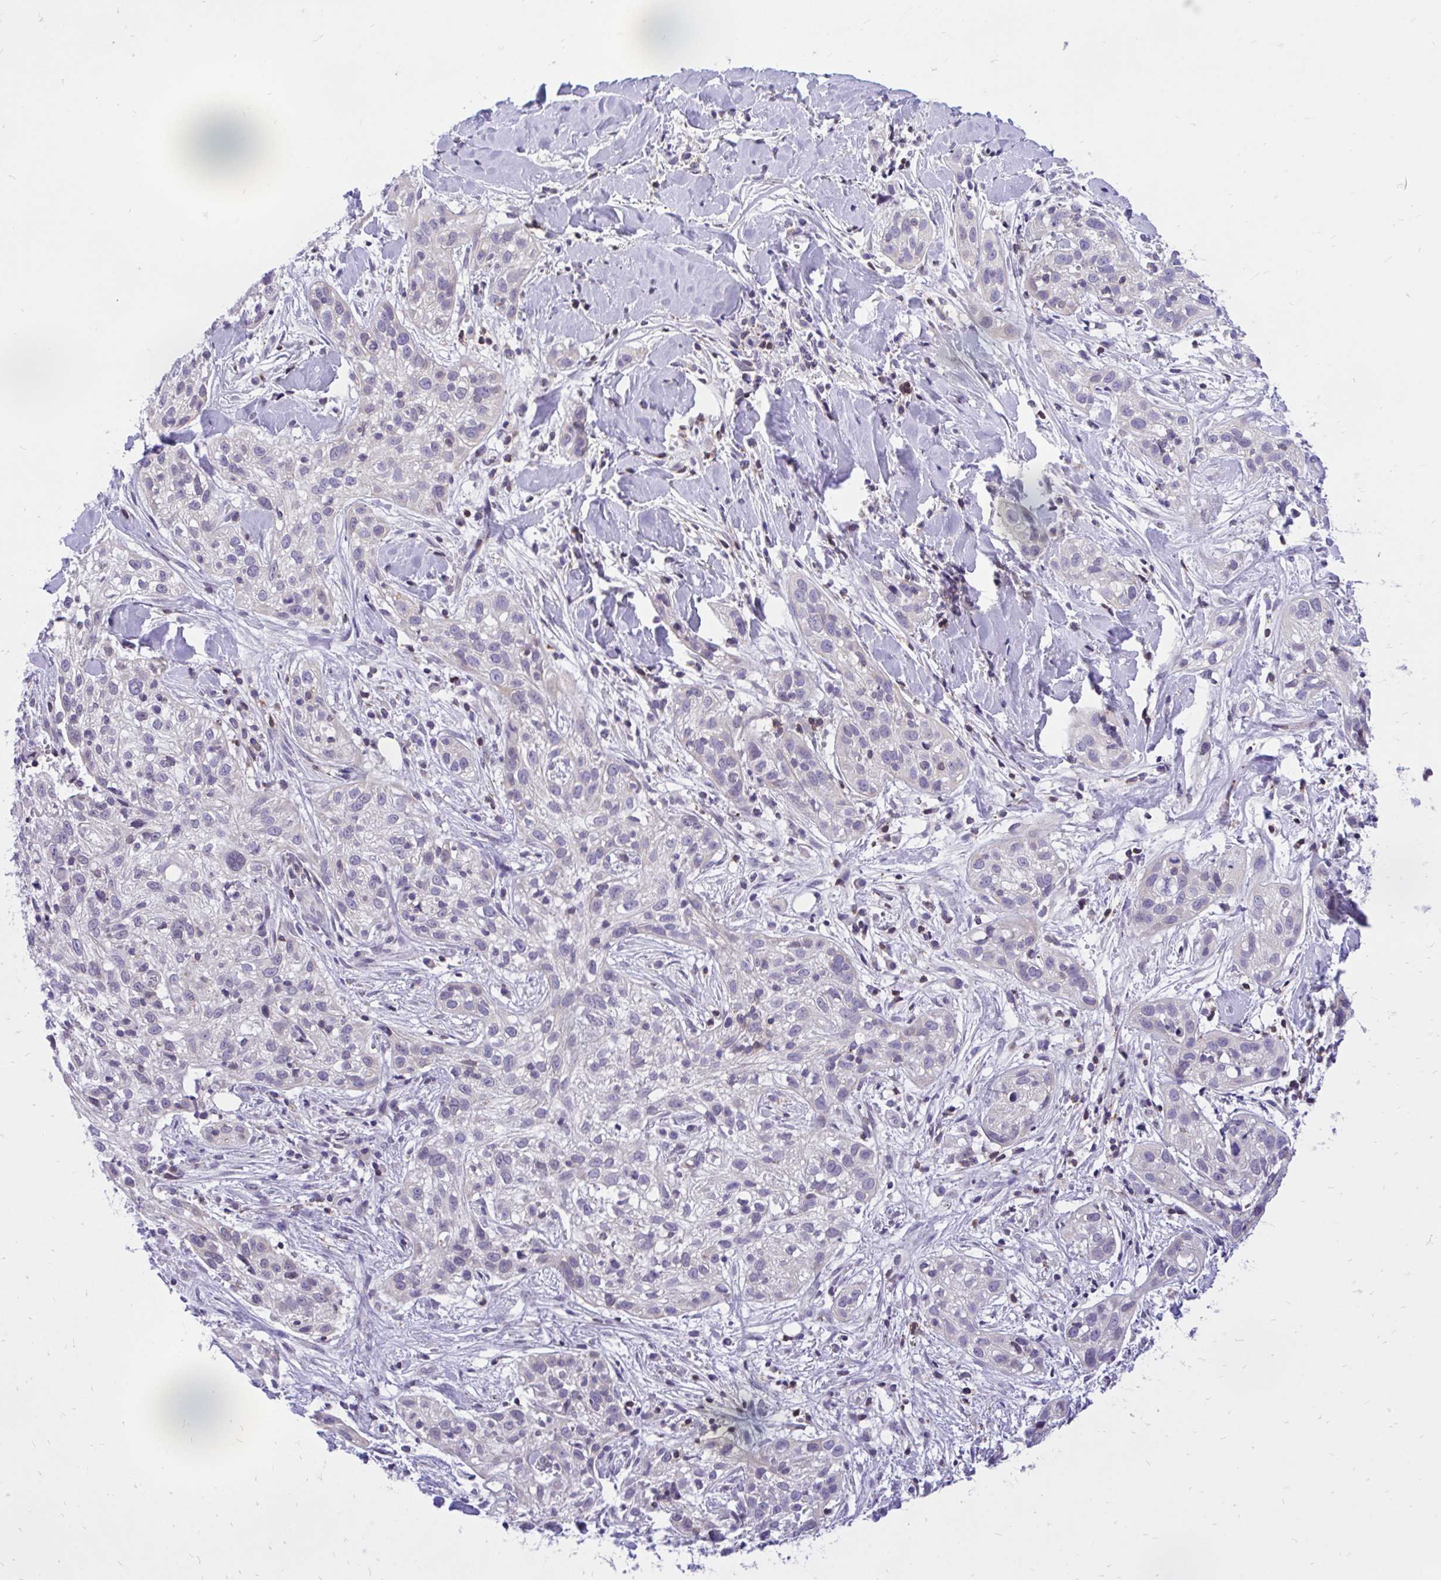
{"staining": {"intensity": "negative", "quantity": "none", "location": "none"}, "tissue": "skin cancer", "cell_type": "Tumor cells", "image_type": "cancer", "snomed": [{"axis": "morphology", "description": "Squamous cell carcinoma, NOS"}, {"axis": "topography", "description": "Skin"}], "caption": "The image shows no significant staining in tumor cells of skin cancer (squamous cell carcinoma).", "gene": "CXCL8", "patient": {"sex": "male", "age": 82}}